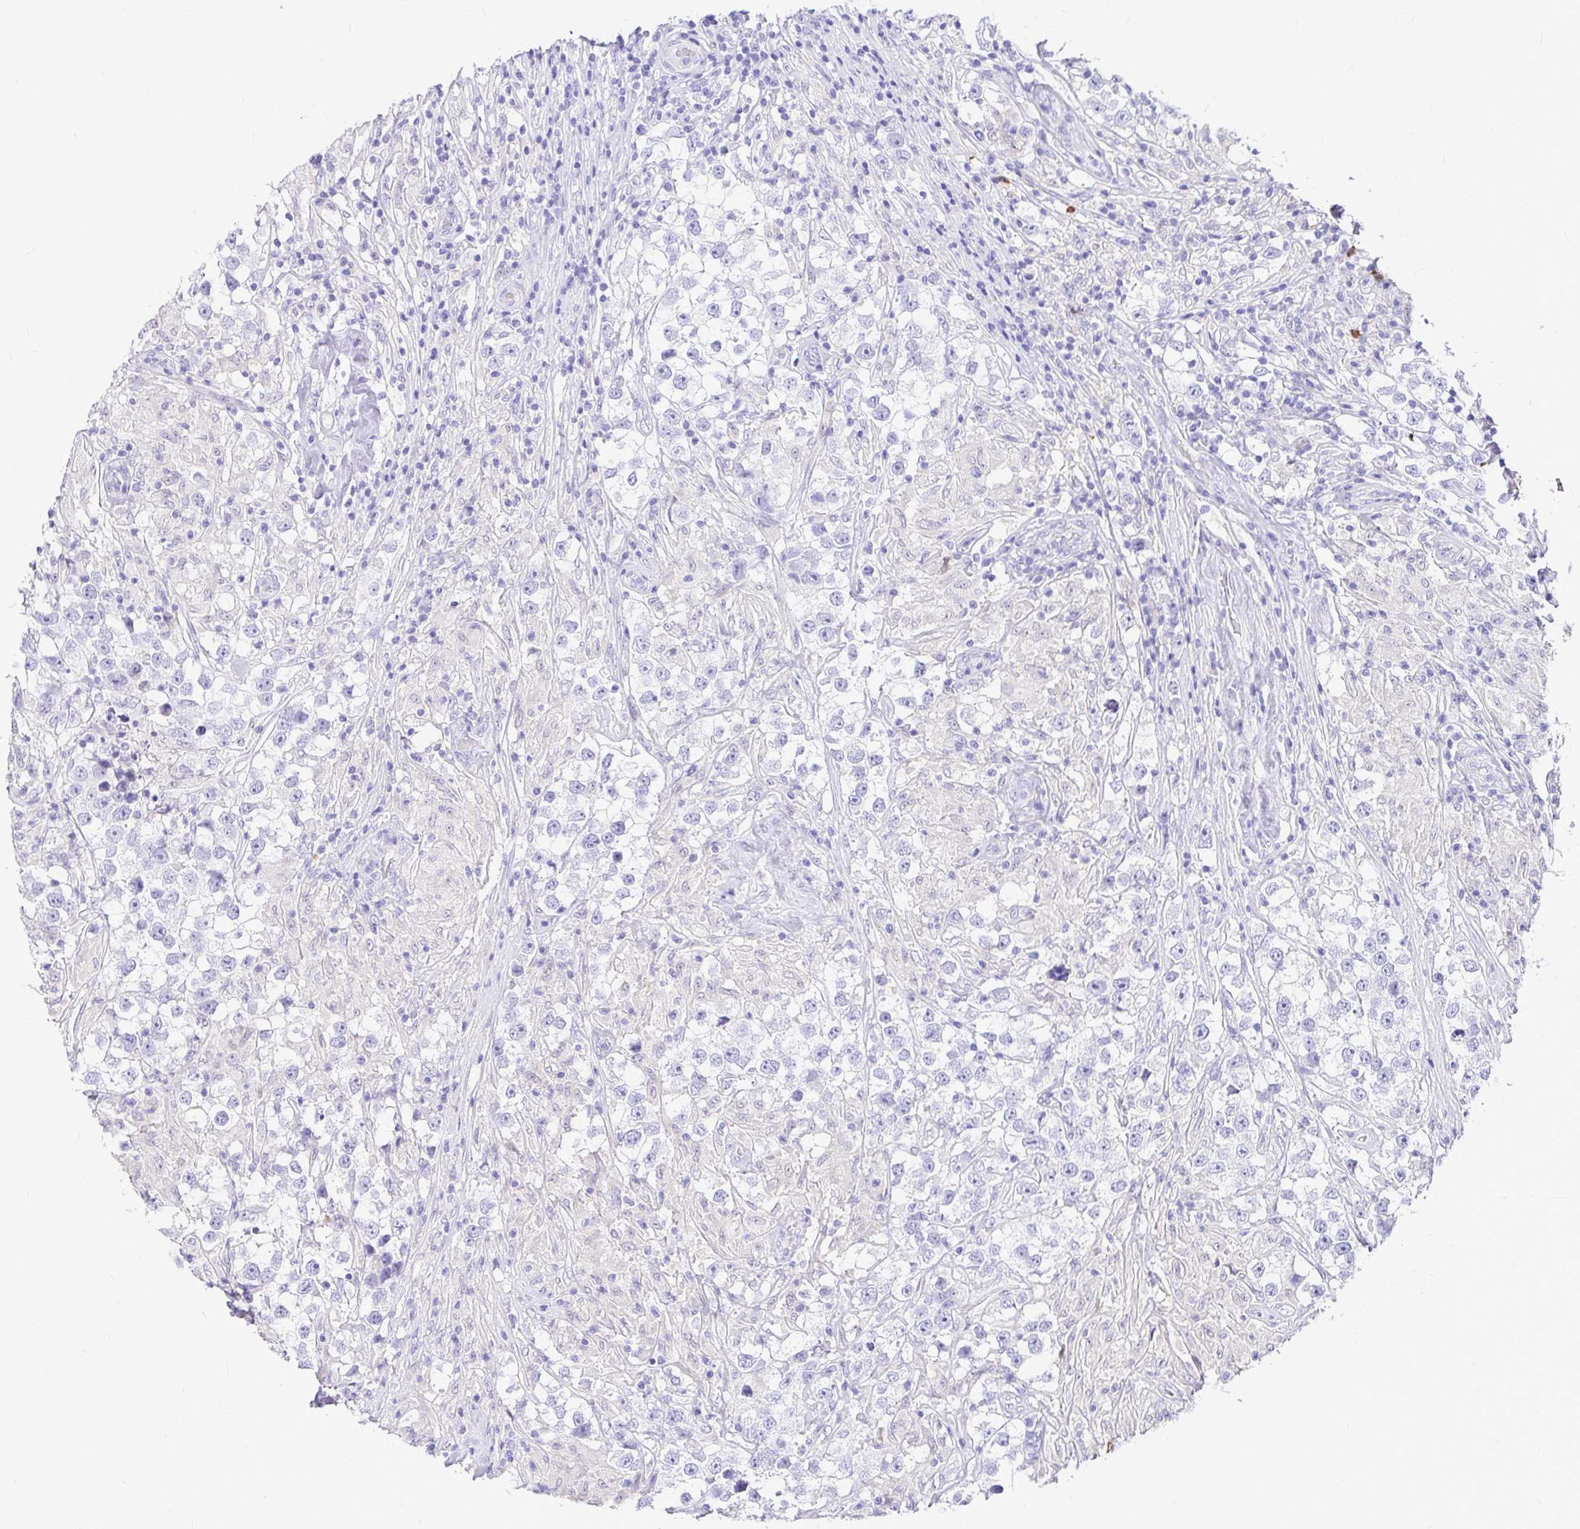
{"staining": {"intensity": "negative", "quantity": "none", "location": "none"}, "tissue": "testis cancer", "cell_type": "Tumor cells", "image_type": "cancer", "snomed": [{"axis": "morphology", "description": "Seminoma, NOS"}, {"axis": "topography", "description": "Testis"}], "caption": "Immunohistochemistry (IHC) photomicrograph of neoplastic tissue: human testis cancer stained with DAB exhibits no significant protein staining in tumor cells. Brightfield microscopy of IHC stained with DAB (brown) and hematoxylin (blue), captured at high magnification.", "gene": "CLEC1B", "patient": {"sex": "male", "age": 46}}